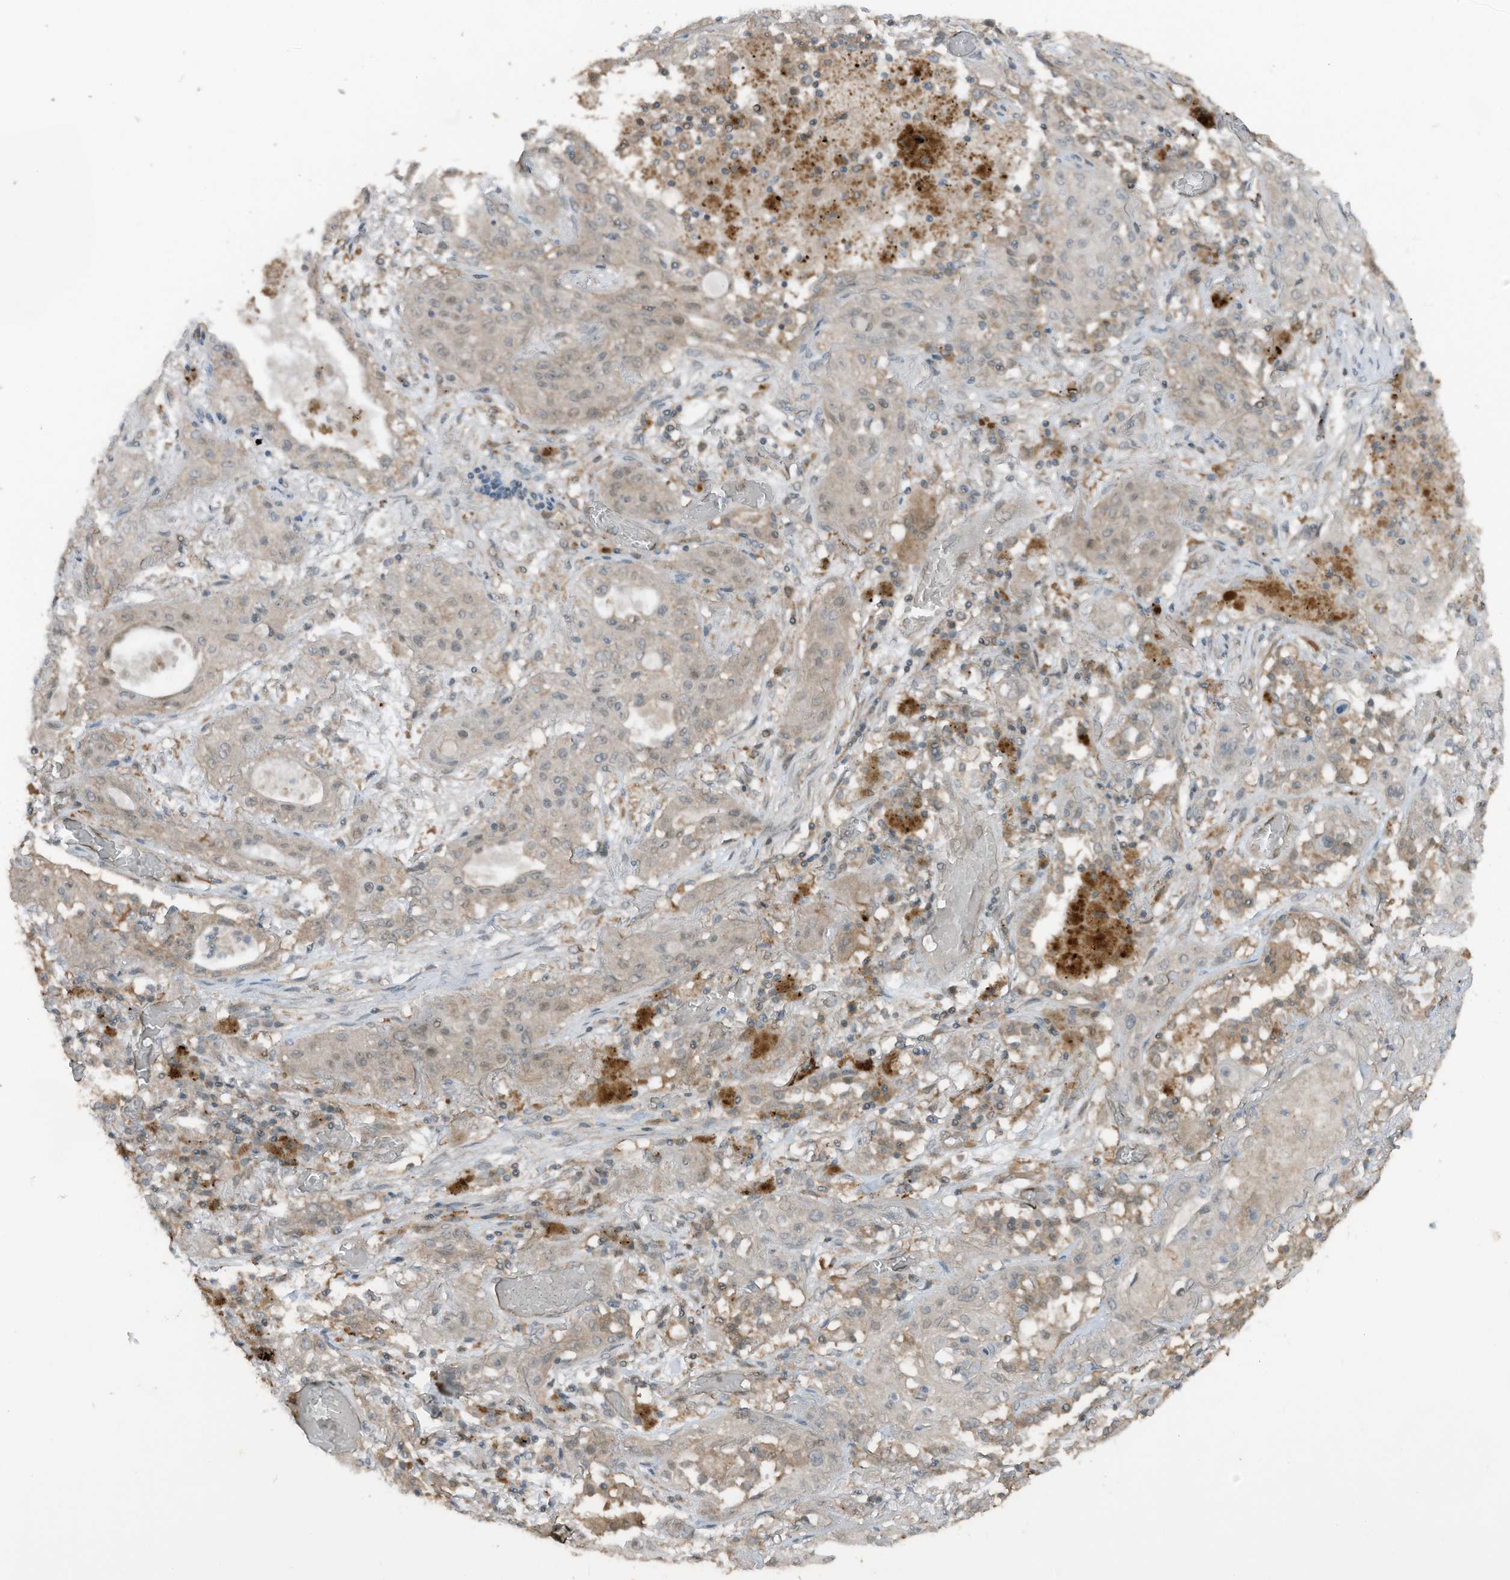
{"staining": {"intensity": "weak", "quantity": "<25%", "location": "cytoplasmic/membranous,nuclear"}, "tissue": "lung cancer", "cell_type": "Tumor cells", "image_type": "cancer", "snomed": [{"axis": "morphology", "description": "Squamous cell carcinoma, NOS"}, {"axis": "topography", "description": "Lung"}], "caption": "This is a photomicrograph of immunohistochemistry (IHC) staining of lung squamous cell carcinoma, which shows no expression in tumor cells.", "gene": "TXNDC9", "patient": {"sex": "female", "age": 47}}